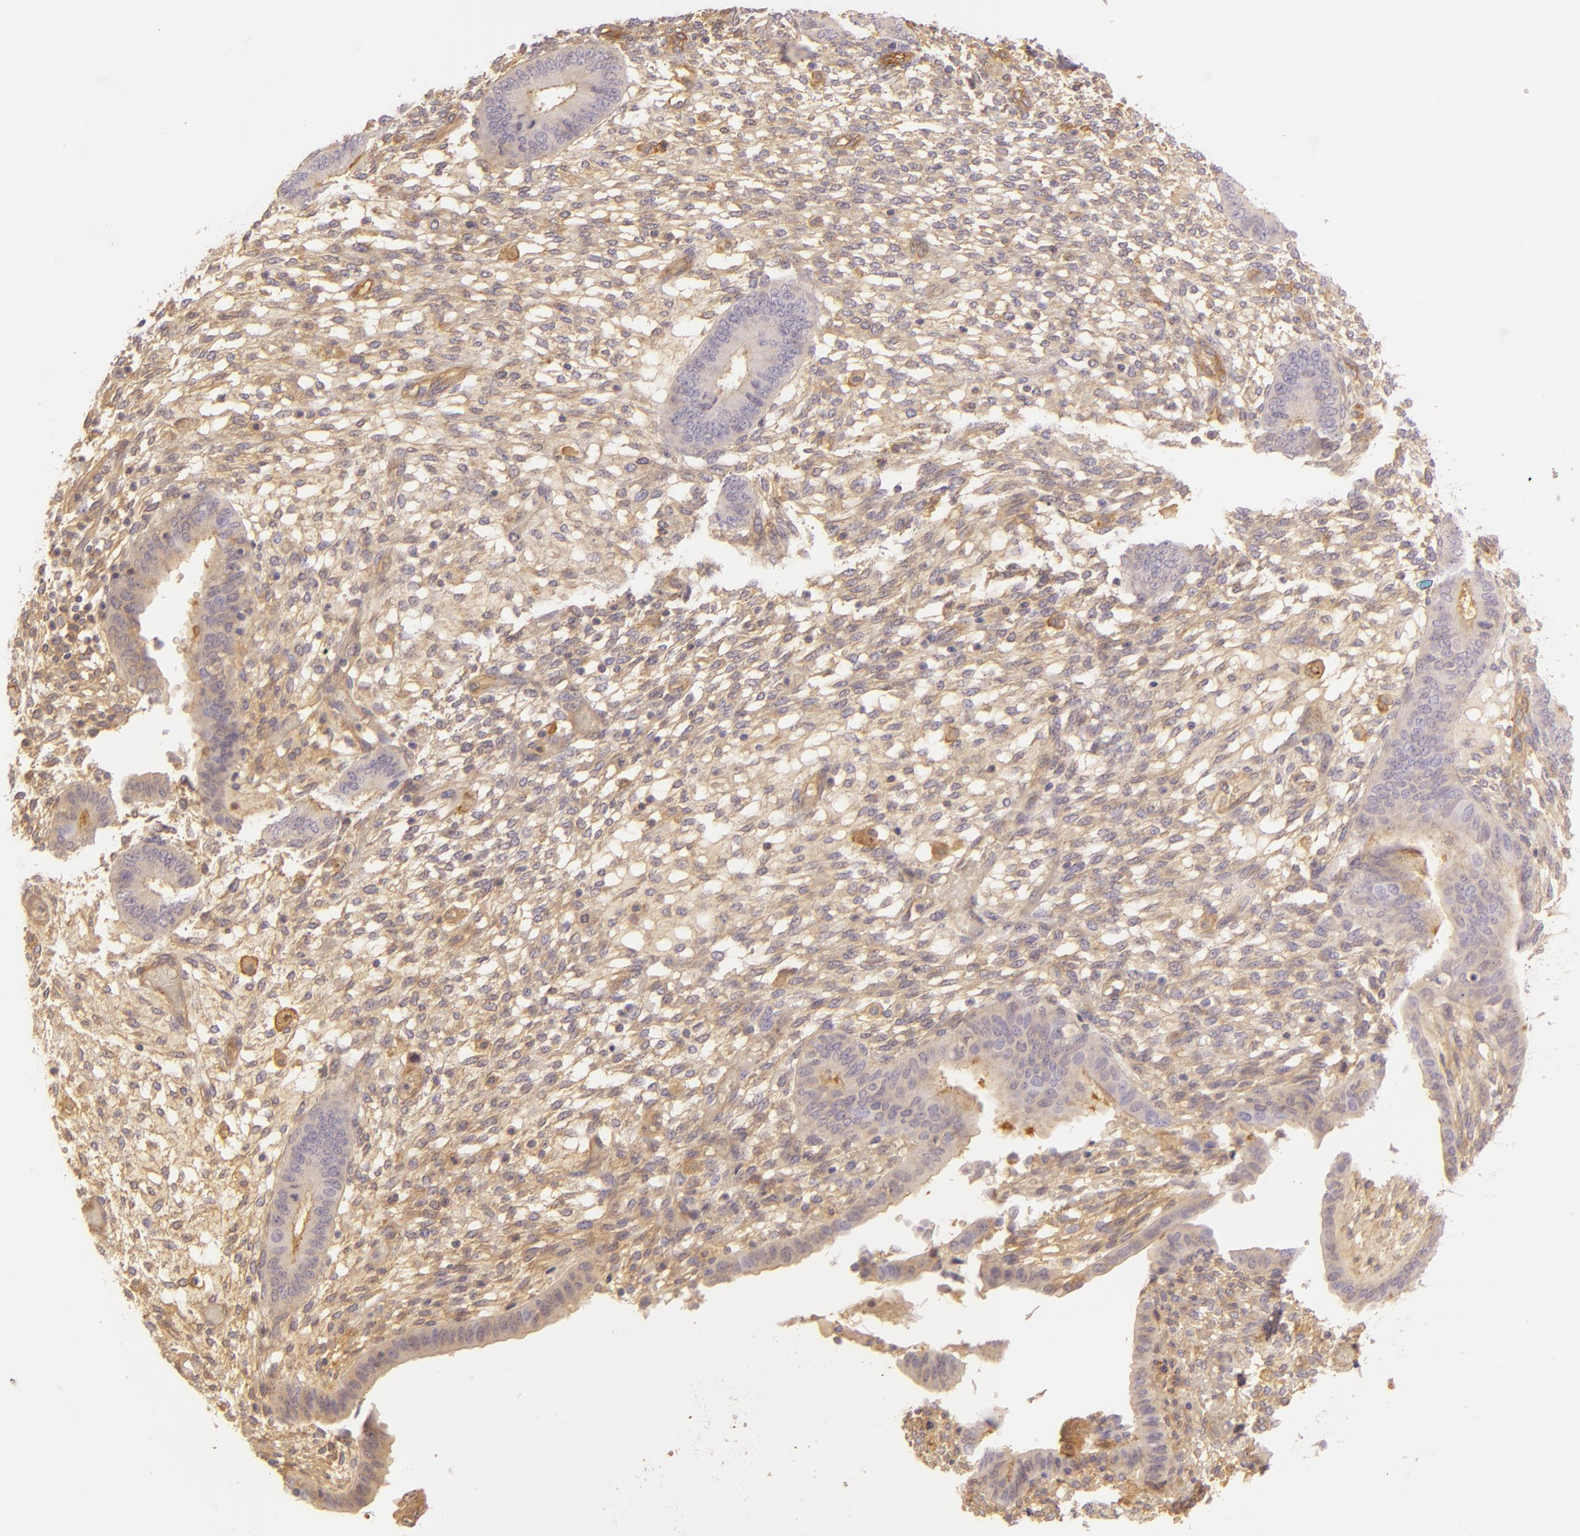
{"staining": {"intensity": "weak", "quantity": ">75%", "location": "cytoplasmic/membranous"}, "tissue": "endometrium", "cell_type": "Cells in endometrial stroma", "image_type": "normal", "snomed": [{"axis": "morphology", "description": "Normal tissue, NOS"}, {"axis": "topography", "description": "Endometrium"}], "caption": "Immunohistochemistry (DAB) staining of benign endometrium exhibits weak cytoplasmic/membranous protein positivity in approximately >75% of cells in endometrial stroma. (brown staining indicates protein expression, while blue staining denotes nuclei).", "gene": "CD59", "patient": {"sex": "female", "age": 42}}